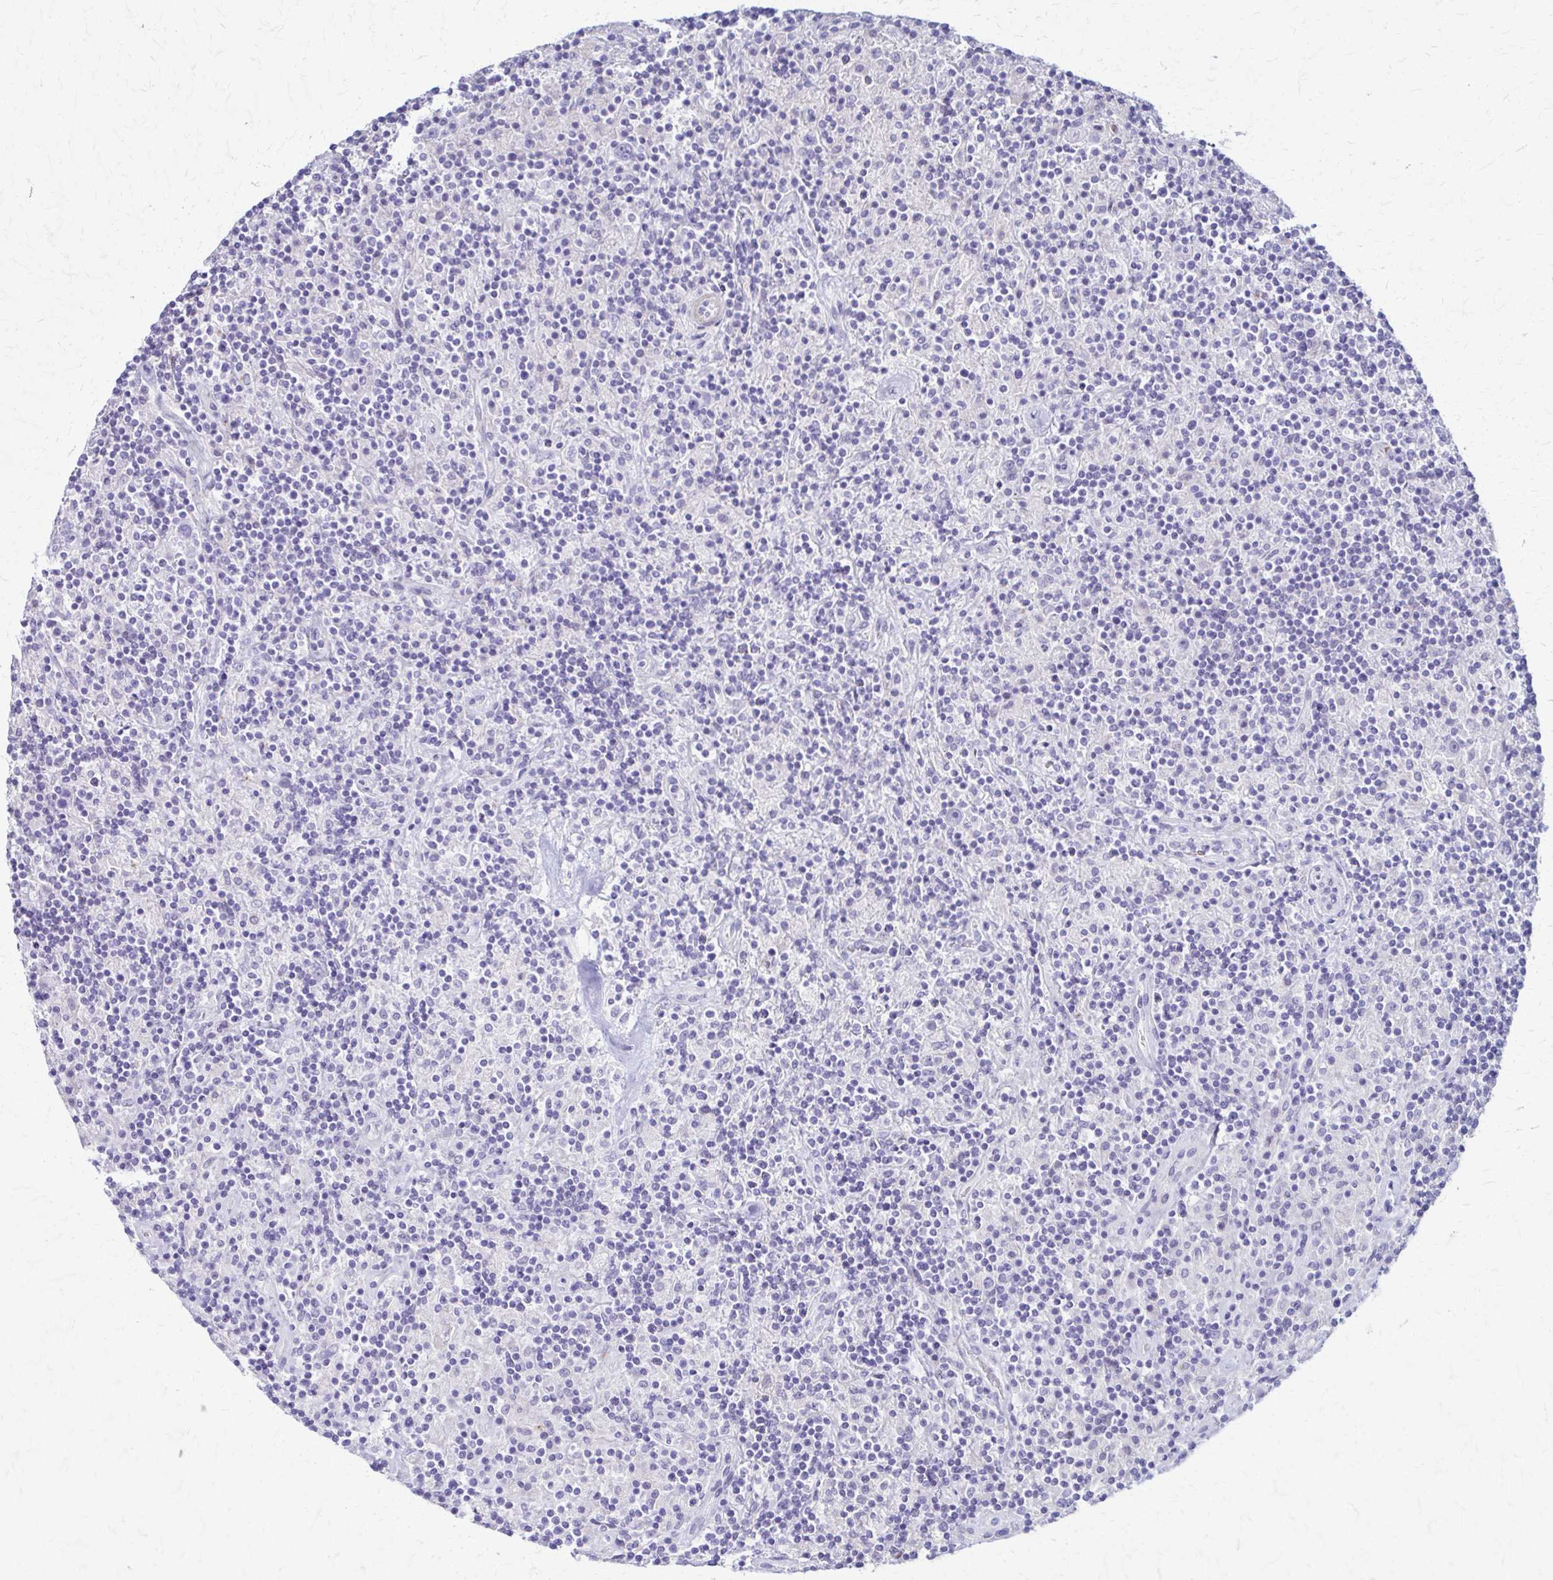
{"staining": {"intensity": "negative", "quantity": "none", "location": "none"}, "tissue": "lymphoma", "cell_type": "Tumor cells", "image_type": "cancer", "snomed": [{"axis": "morphology", "description": "Hodgkin's disease, NOS"}, {"axis": "topography", "description": "Lymph node"}], "caption": "This is an immunohistochemistry (IHC) micrograph of human lymphoma. There is no staining in tumor cells.", "gene": "DSP", "patient": {"sex": "male", "age": 70}}